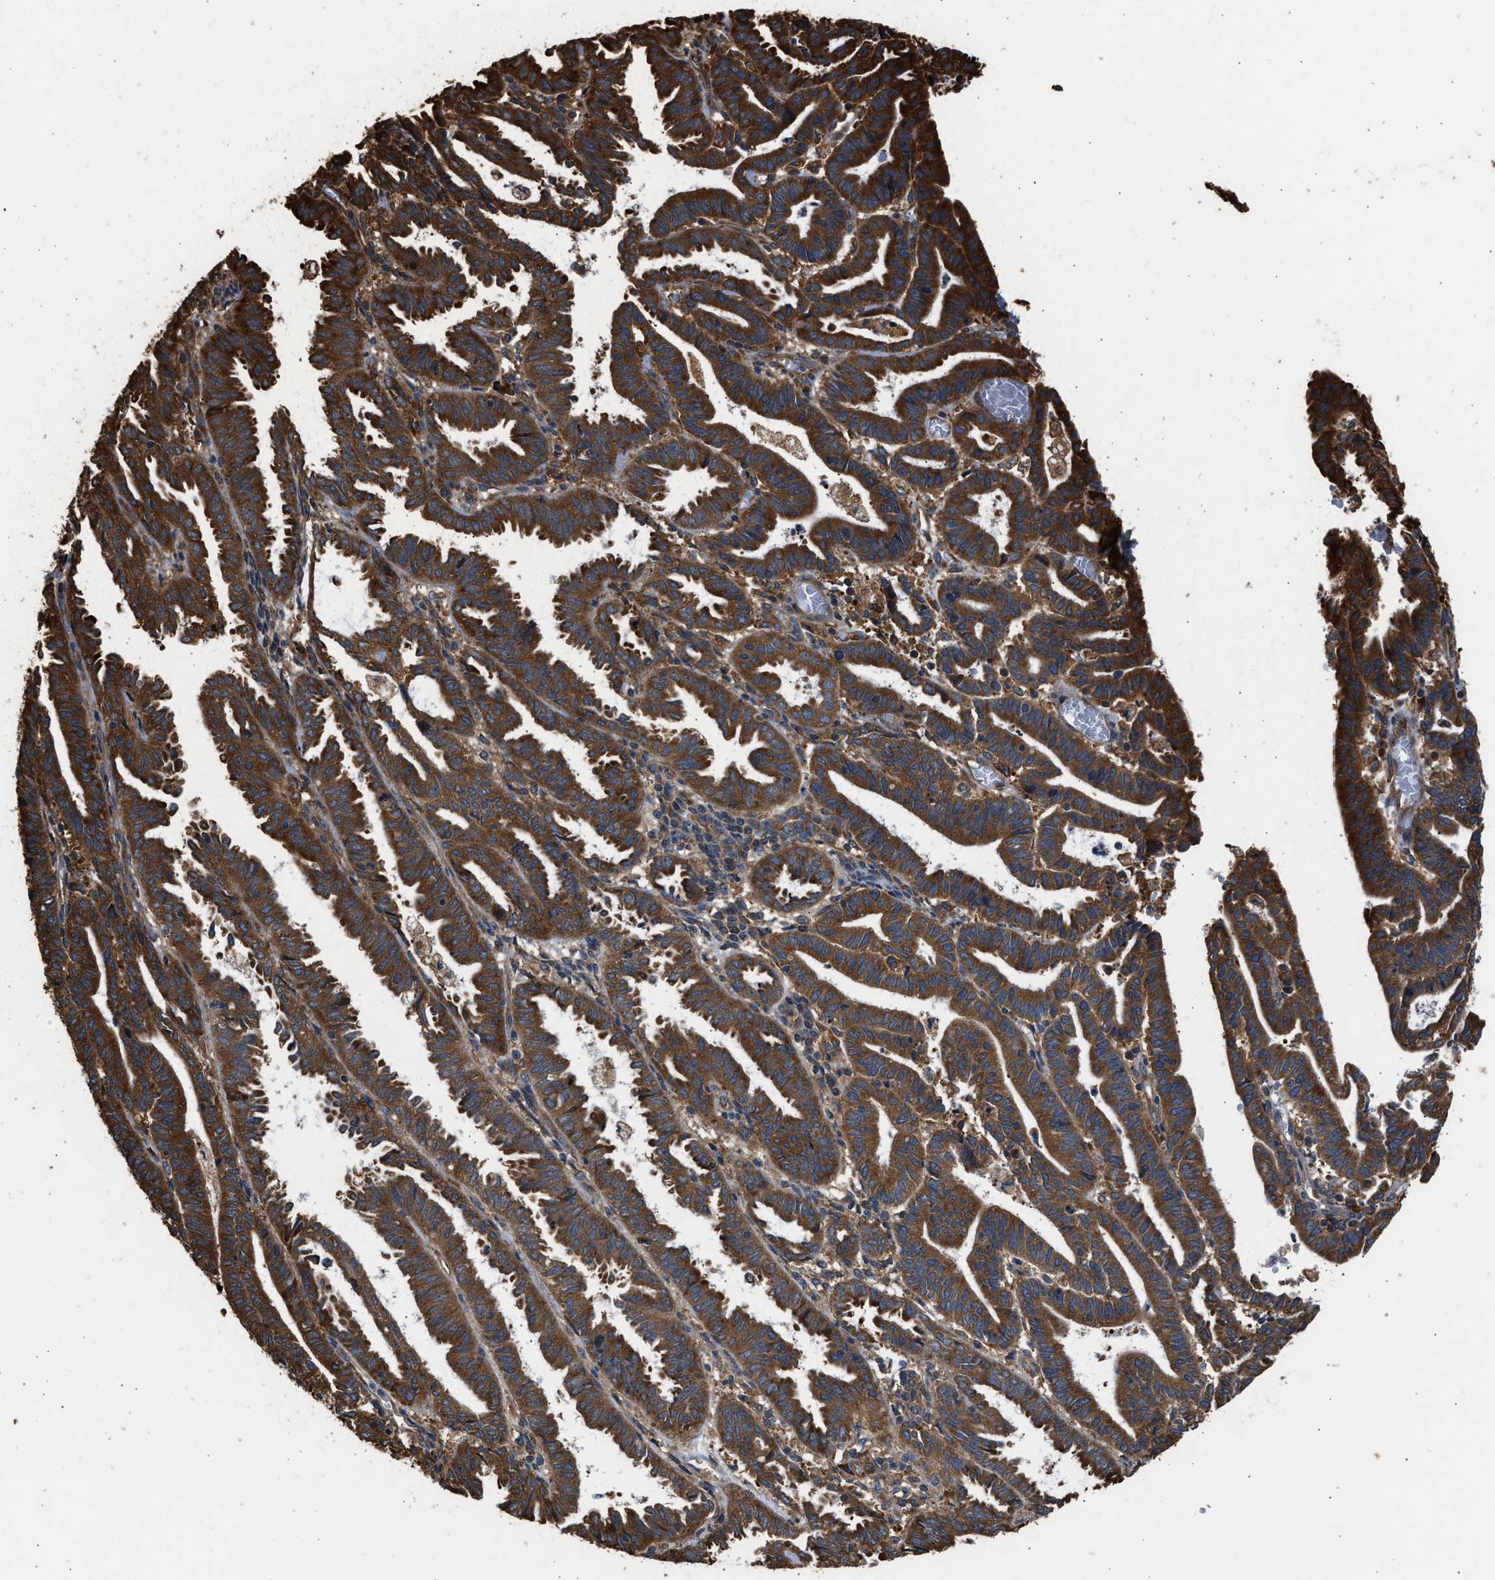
{"staining": {"intensity": "strong", "quantity": ">75%", "location": "cytoplasmic/membranous"}, "tissue": "endometrial cancer", "cell_type": "Tumor cells", "image_type": "cancer", "snomed": [{"axis": "morphology", "description": "Adenocarcinoma, NOS"}, {"axis": "topography", "description": "Uterus"}], "caption": "Protein analysis of endometrial adenocarcinoma tissue shows strong cytoplasmic/membranous expression in approximately >75% of tumor cells.", "gene": "SLC36A4", "patient": {"sex": "female", "age": 83}}